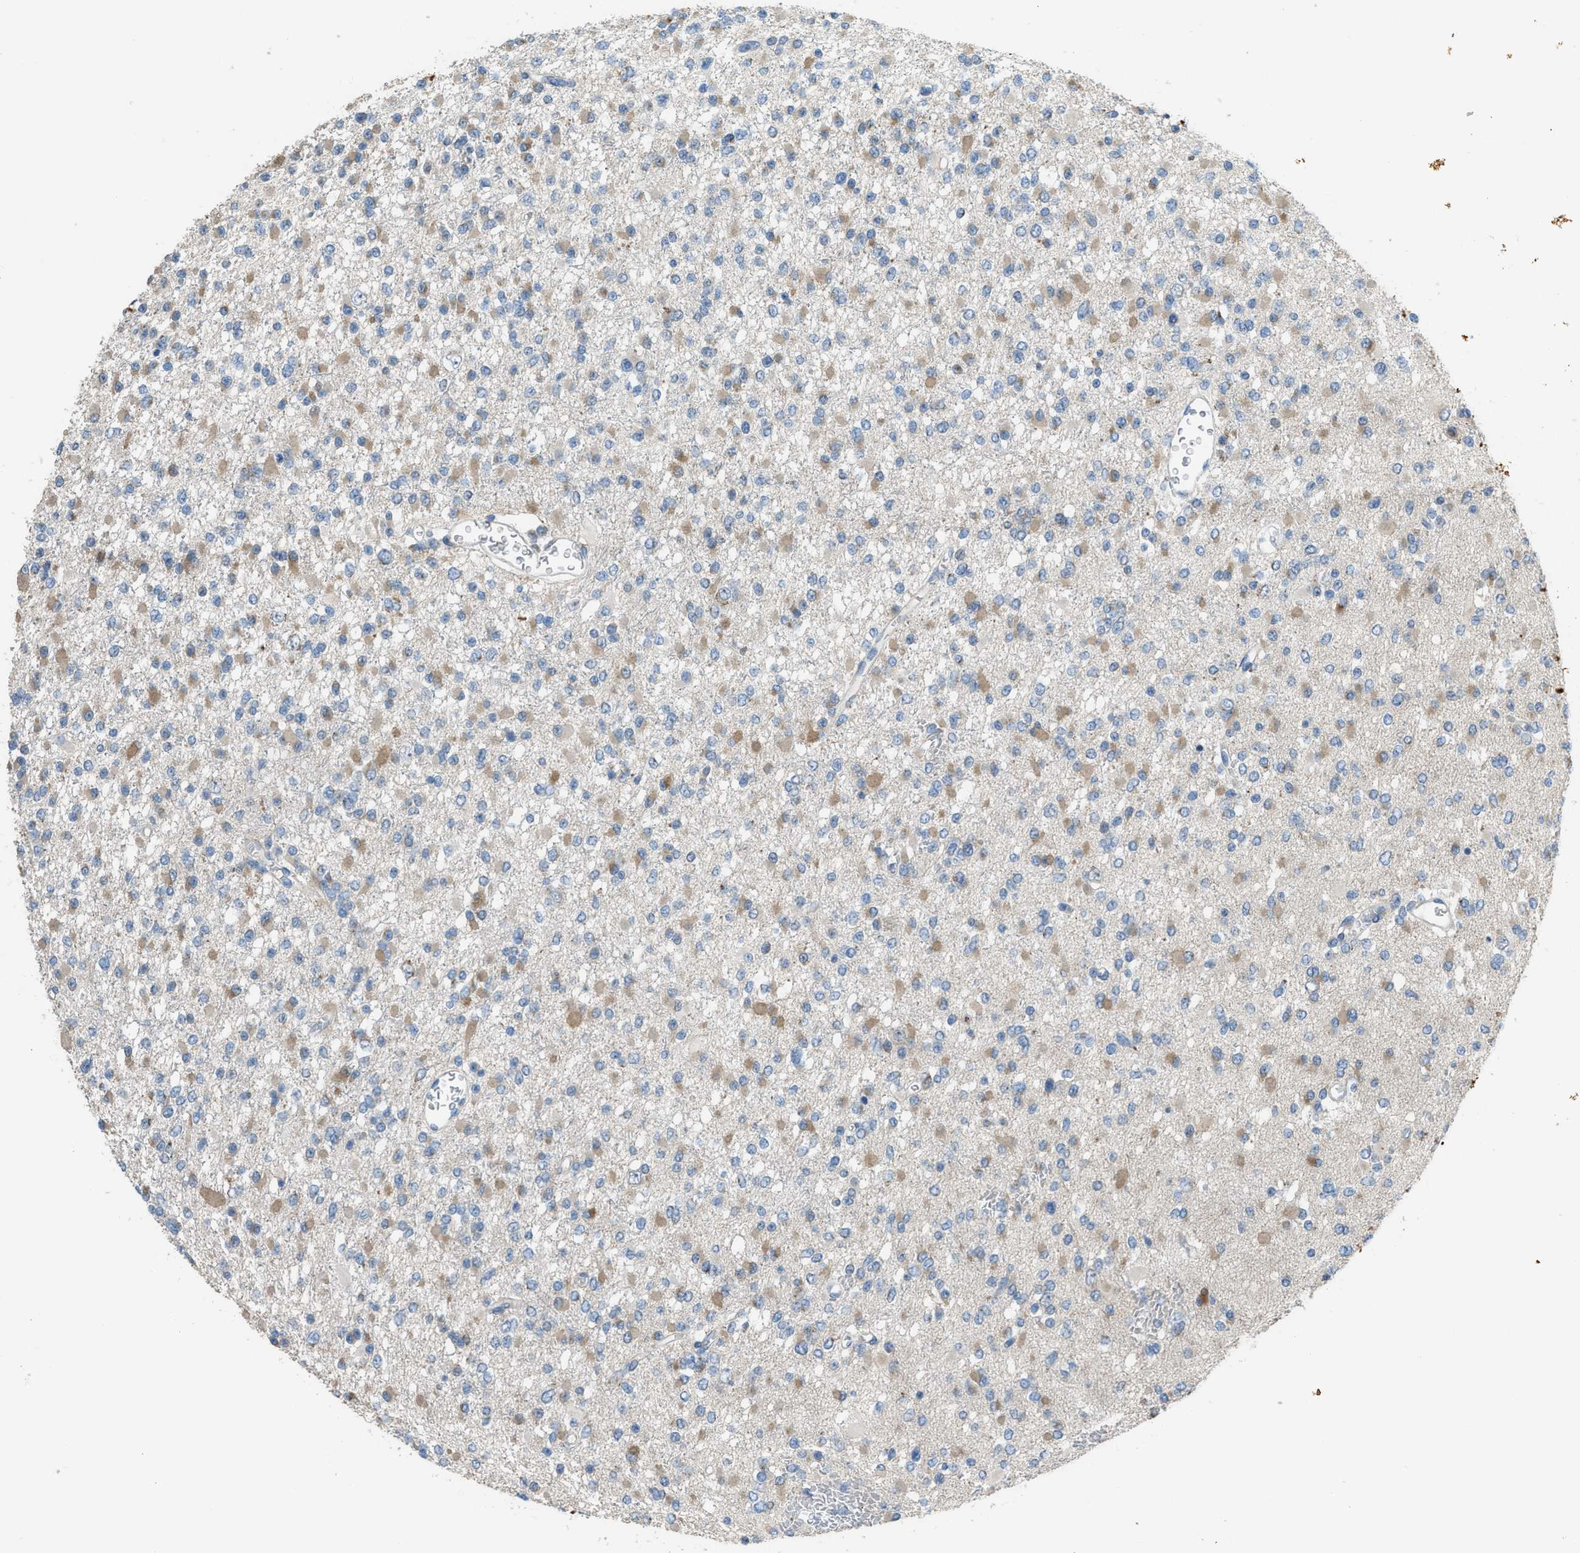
{"staining": {"intensity": "moderate", "quantity": "<25%", "location": "cytoplasmic/membranous"}, "tissue": "glioma", "cell_type": "Tumor cells", "image_type": "cancer", "snomed": [{"axis": "morphology", "description": "Glioma, malignant, Low grade"}, {"axis": "topography", "description": "Brain"}], "caption": "IHC of malignant low-grade glioma demonstrates low levels of moderate cytoplasmic/membranous staining in about <25% of tumor cells.", "gene": "TIMD4", "patient": {"sex": "female", "age": 22}}